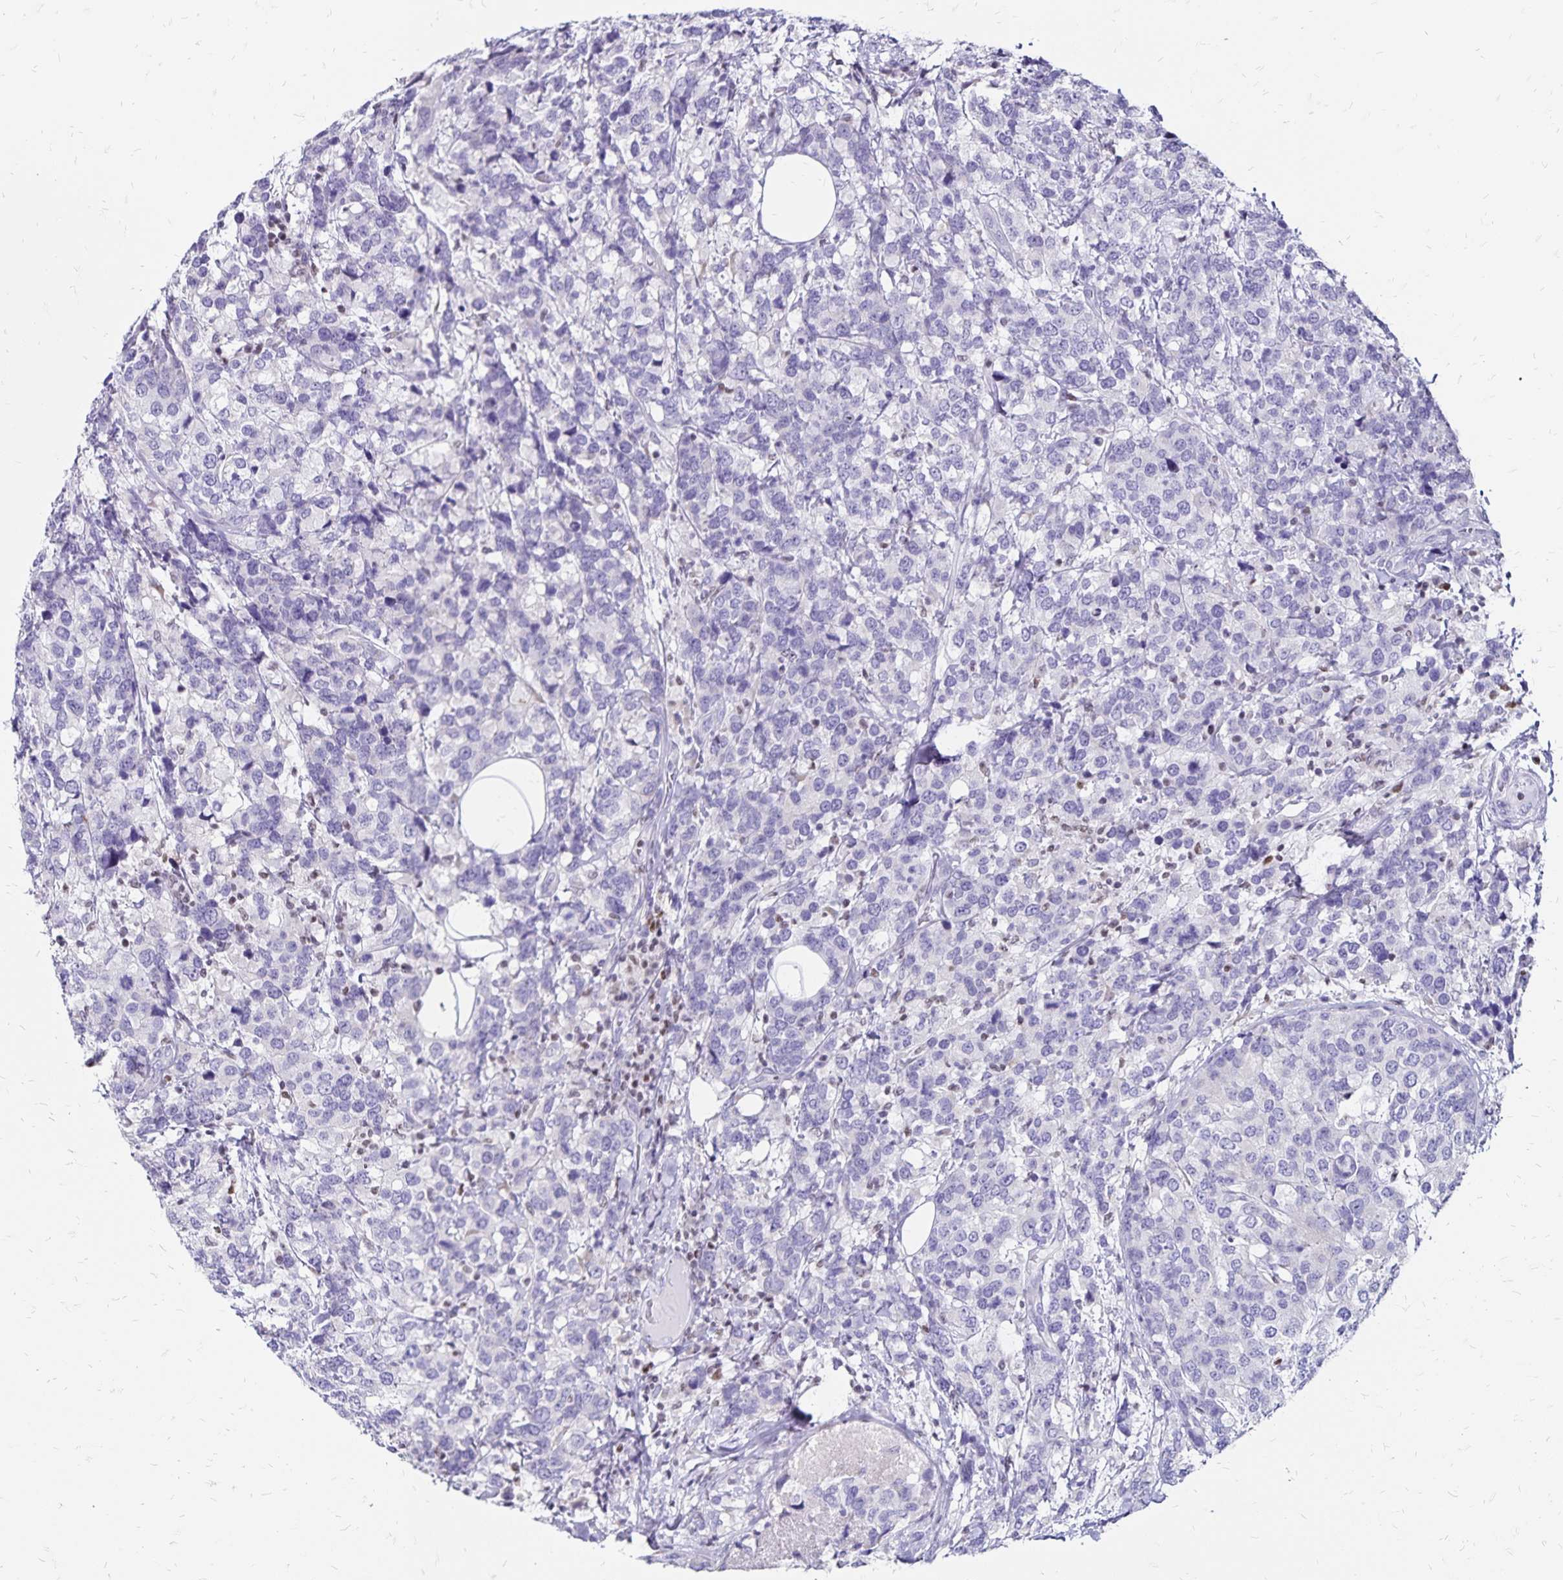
{"staining": {"intensity": "negative", "quantity": "none", "location": "none"}, "tissue": "breast cancer", "cell_type": "Tumor cells", "image_type": "cancer", "snomed": [{"axis": "morphology", "description": "Lobular carcinoma"}, {"axis": "topography", "description": "Breast"}], "caption": "Immunohistochemical staining of human lobular carcinoma (breast) displays no significant expression in tumor cells.", "gene": "IKZF1", "patient": {"sex": "female", "age": 59}}